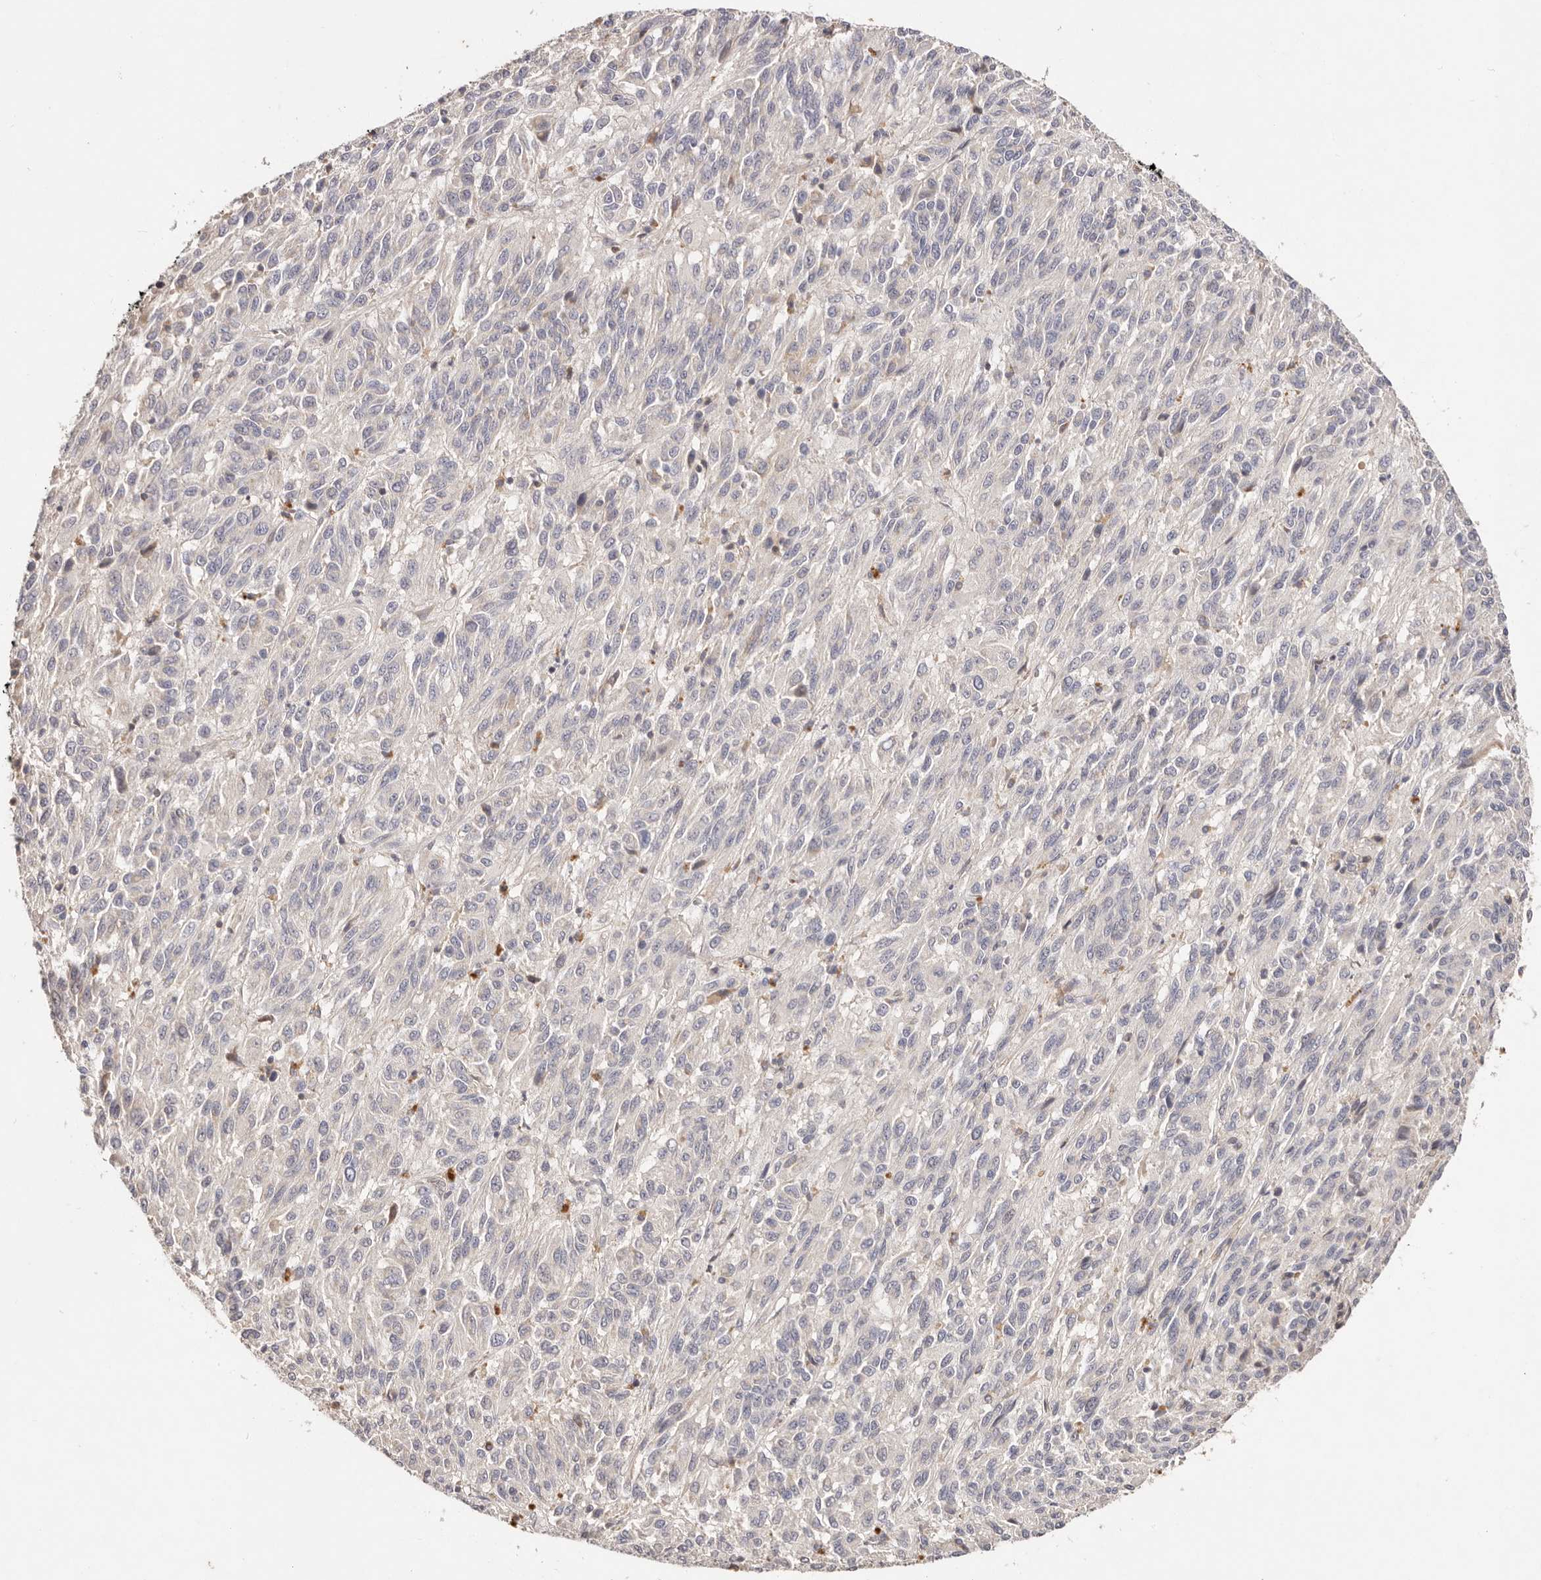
{"staining": {"intensity": "negative", "quantity": "none", "location": "none"}, "tissue": "melanoma", "cell_type": "Tumor cells", "image_type": "cancer", "snomed": [{"axis": "morphology", "description": "Malignant melanoma, Metastatic site"}, {"axis": "topography", "description": "Lung"}], "caption": "This is an immunohistochemistry histopathology image of malignant melanoma (metastatic site). There is no expression in tumor cells.", "gene": "CXADR", "patient": {"sex": "male", "age": 64}}